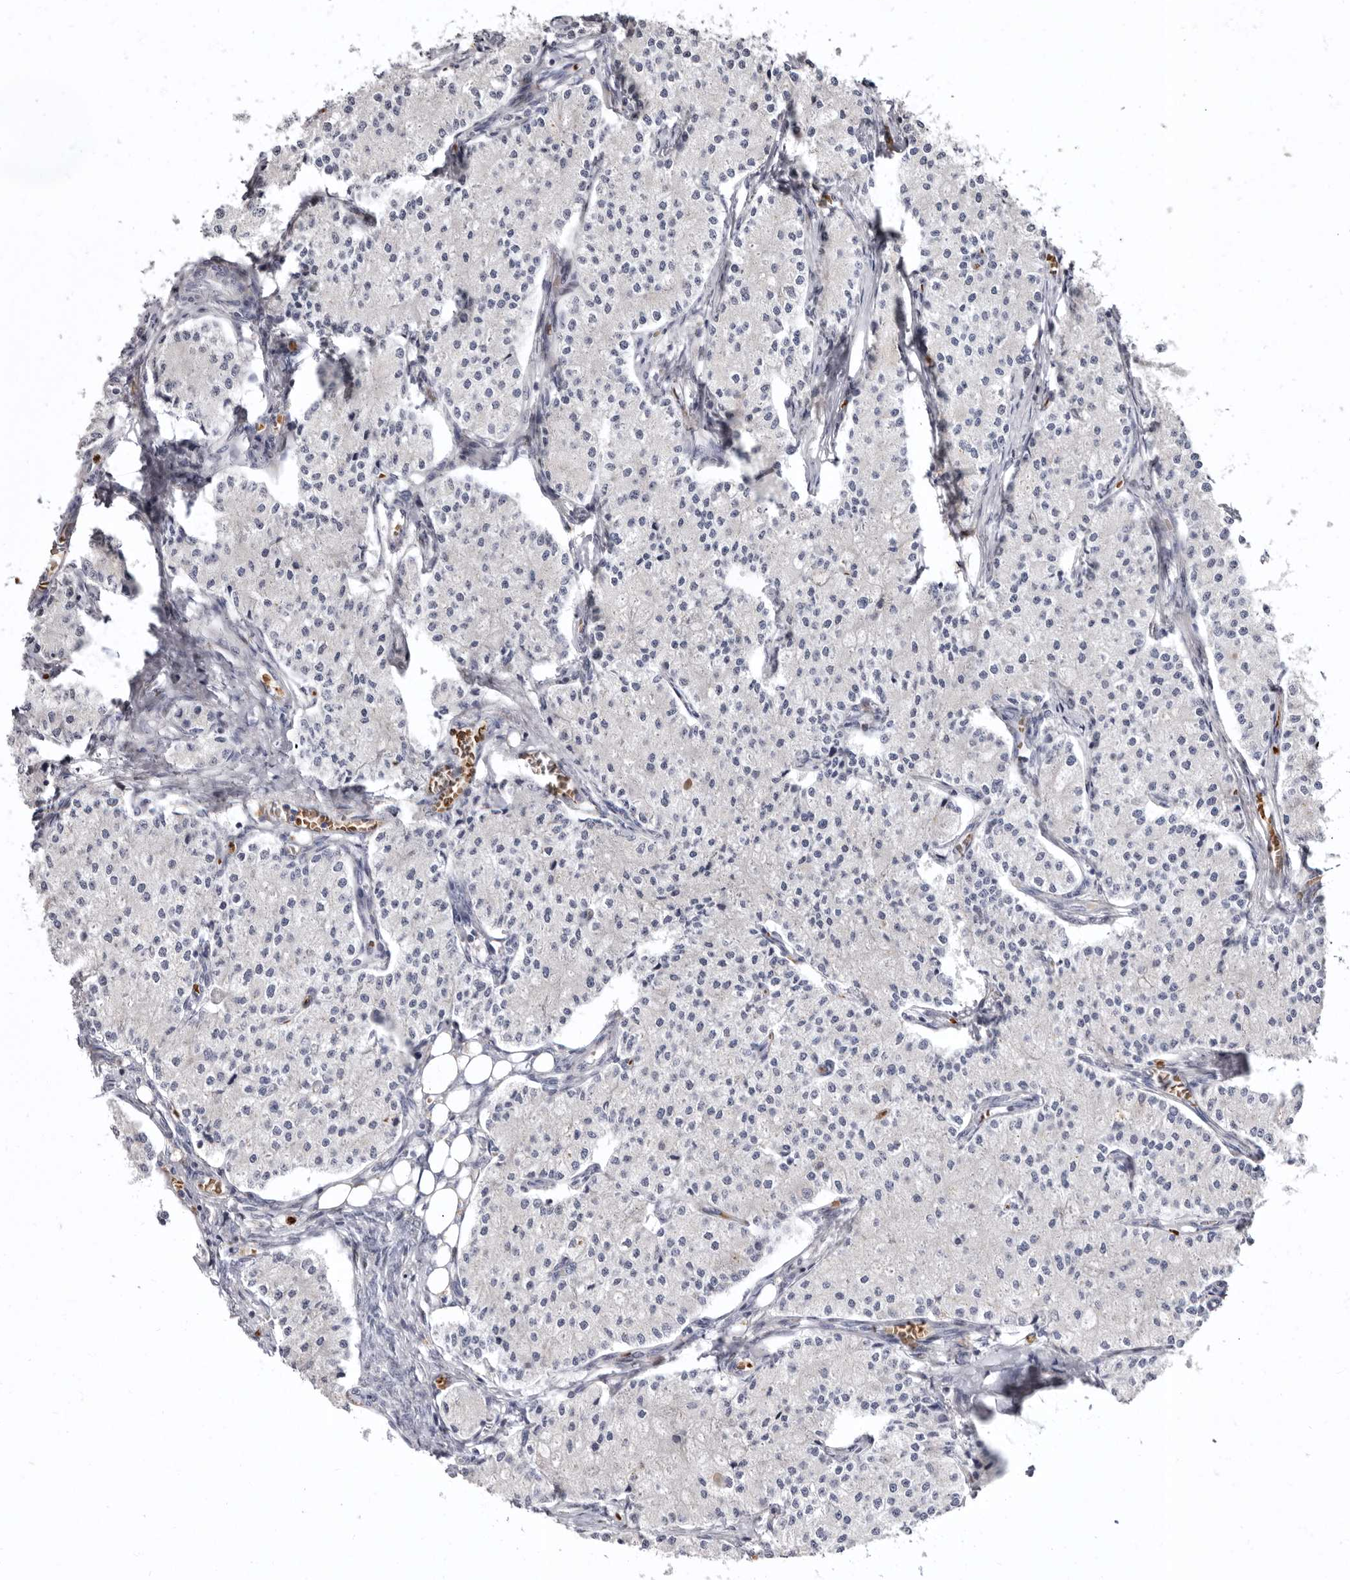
{"staining": {"intensity": "negative", "quantity": "none", "location": "none"}, "tissue": "carcinoid", "cell_type": "Tumor cells", "image_type": "cancer", "snomed": [{"axis": "morphology", "description": "Carcinoid, malignant, NOS"}, {"axis": "topography", "description": "Colon"}], "caption": "Image shows no significant protein positivity in tumor cells of malignant carcinoid. (DAB immunohistochemistry with hematoxylin counter stain).", "gene": "AIDA", "patient": {"sex": "female", "age": 52}}